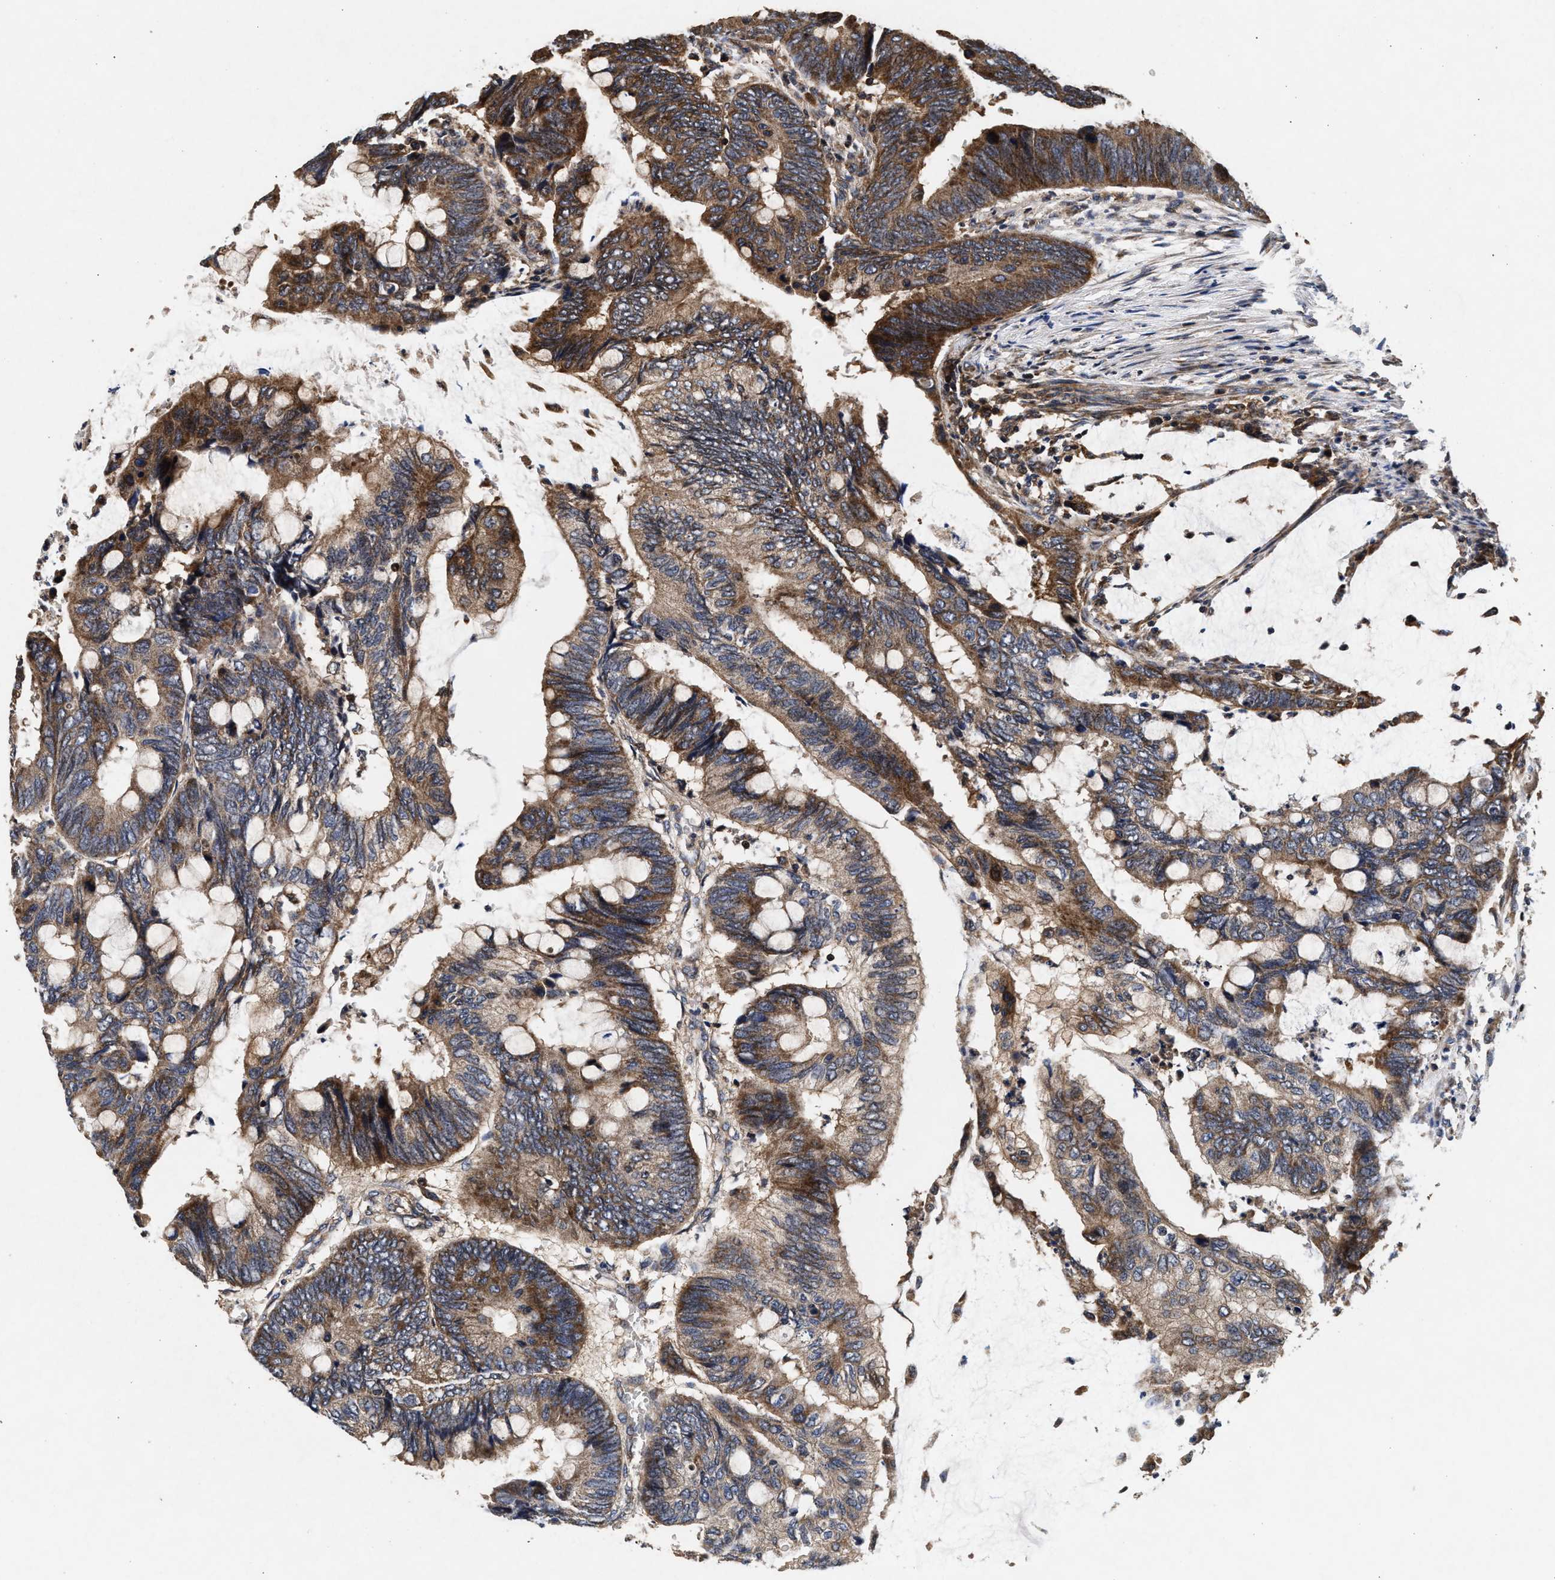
{"staining": {"intensity": "moderate", "quantity": ">75%", "location": "cytoplasmic/membranous"}, "tissue": "colorectal cancer", "cell_type": "Tumor cells", "image_type": "cancer", "snomed": [{"axis": "morphology", "description": "Normal tissue, NOS"}, {"axis": "morphology", "description": "Adenocarcinoma, NOS"}, {"axis": "topography", "description": "Rectum"}, {"axis": "topography", "description": "Peripheral nerve tissue"}], "caption": "Colorectal cancer (adenocarcinoma) stained with a protein marker exhibits moderate staining in tumor cells.", "gene": "NFKB2", "patient": {"sex": "male", "age": 92}}